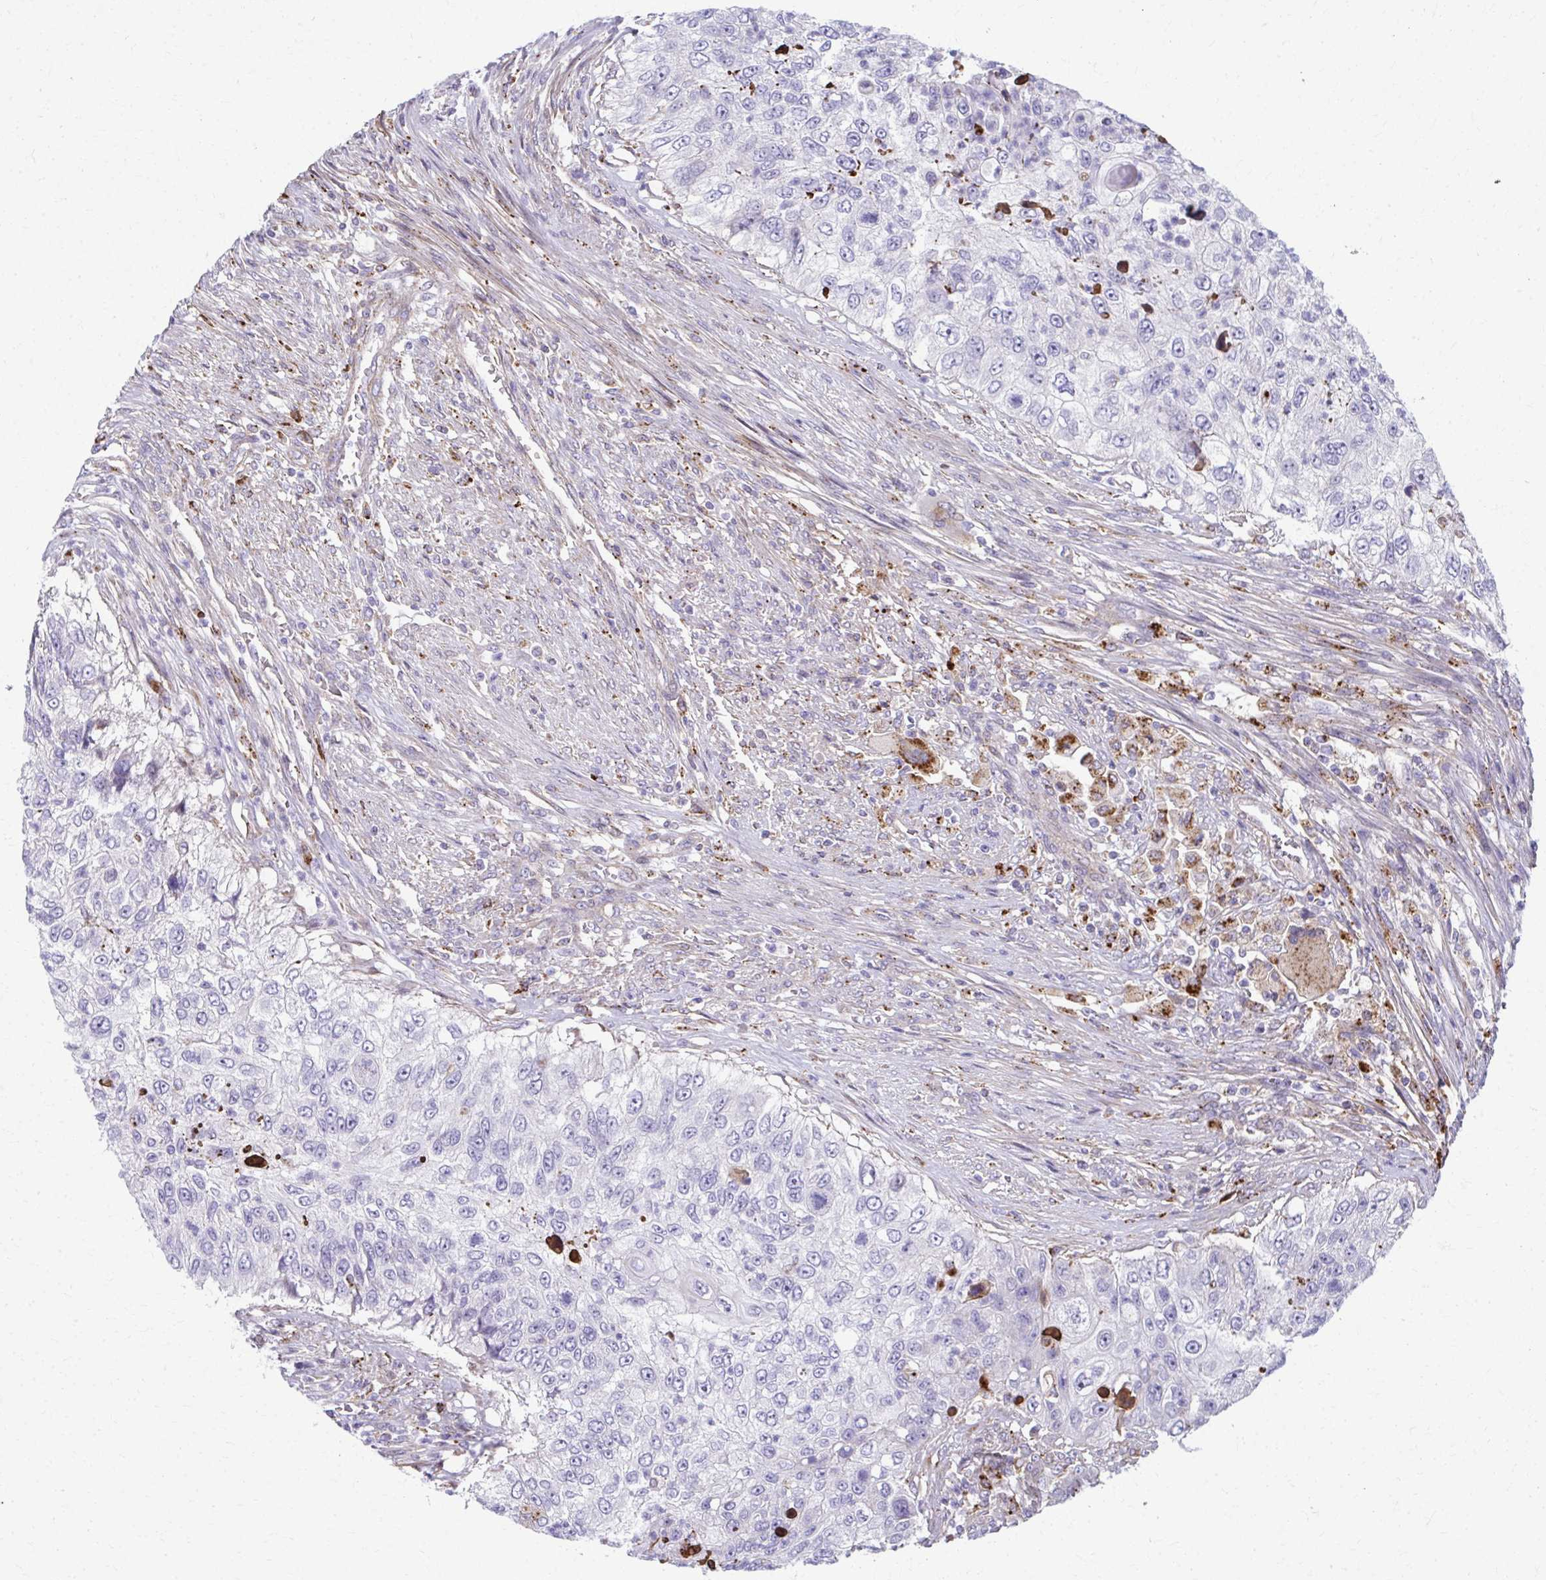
{"staining": {"intensity": "moderate", "quantity": "<25%", "location": "cytoplasmic/membranous"}, "tissue": "urothelial cancer", "cell_type": "Tumor cells", "image_type": "cancer", "snomed": [{"axis": "morphology", "description": "Urothelial carcinoma, High grade"}, {"axis": "topography", "description": "Urinary bladder"}], "caption": "Immunohistochemistry (IHC) image of high-grade urothelial carcinoma stained for a protein (brown), which reveals low levels of moderate cytoplasmic/membranous positivity in approximately <25% of tumor cells.", "gene": "LRRC4B", "patient": {"sex": "female", "age": 60}}